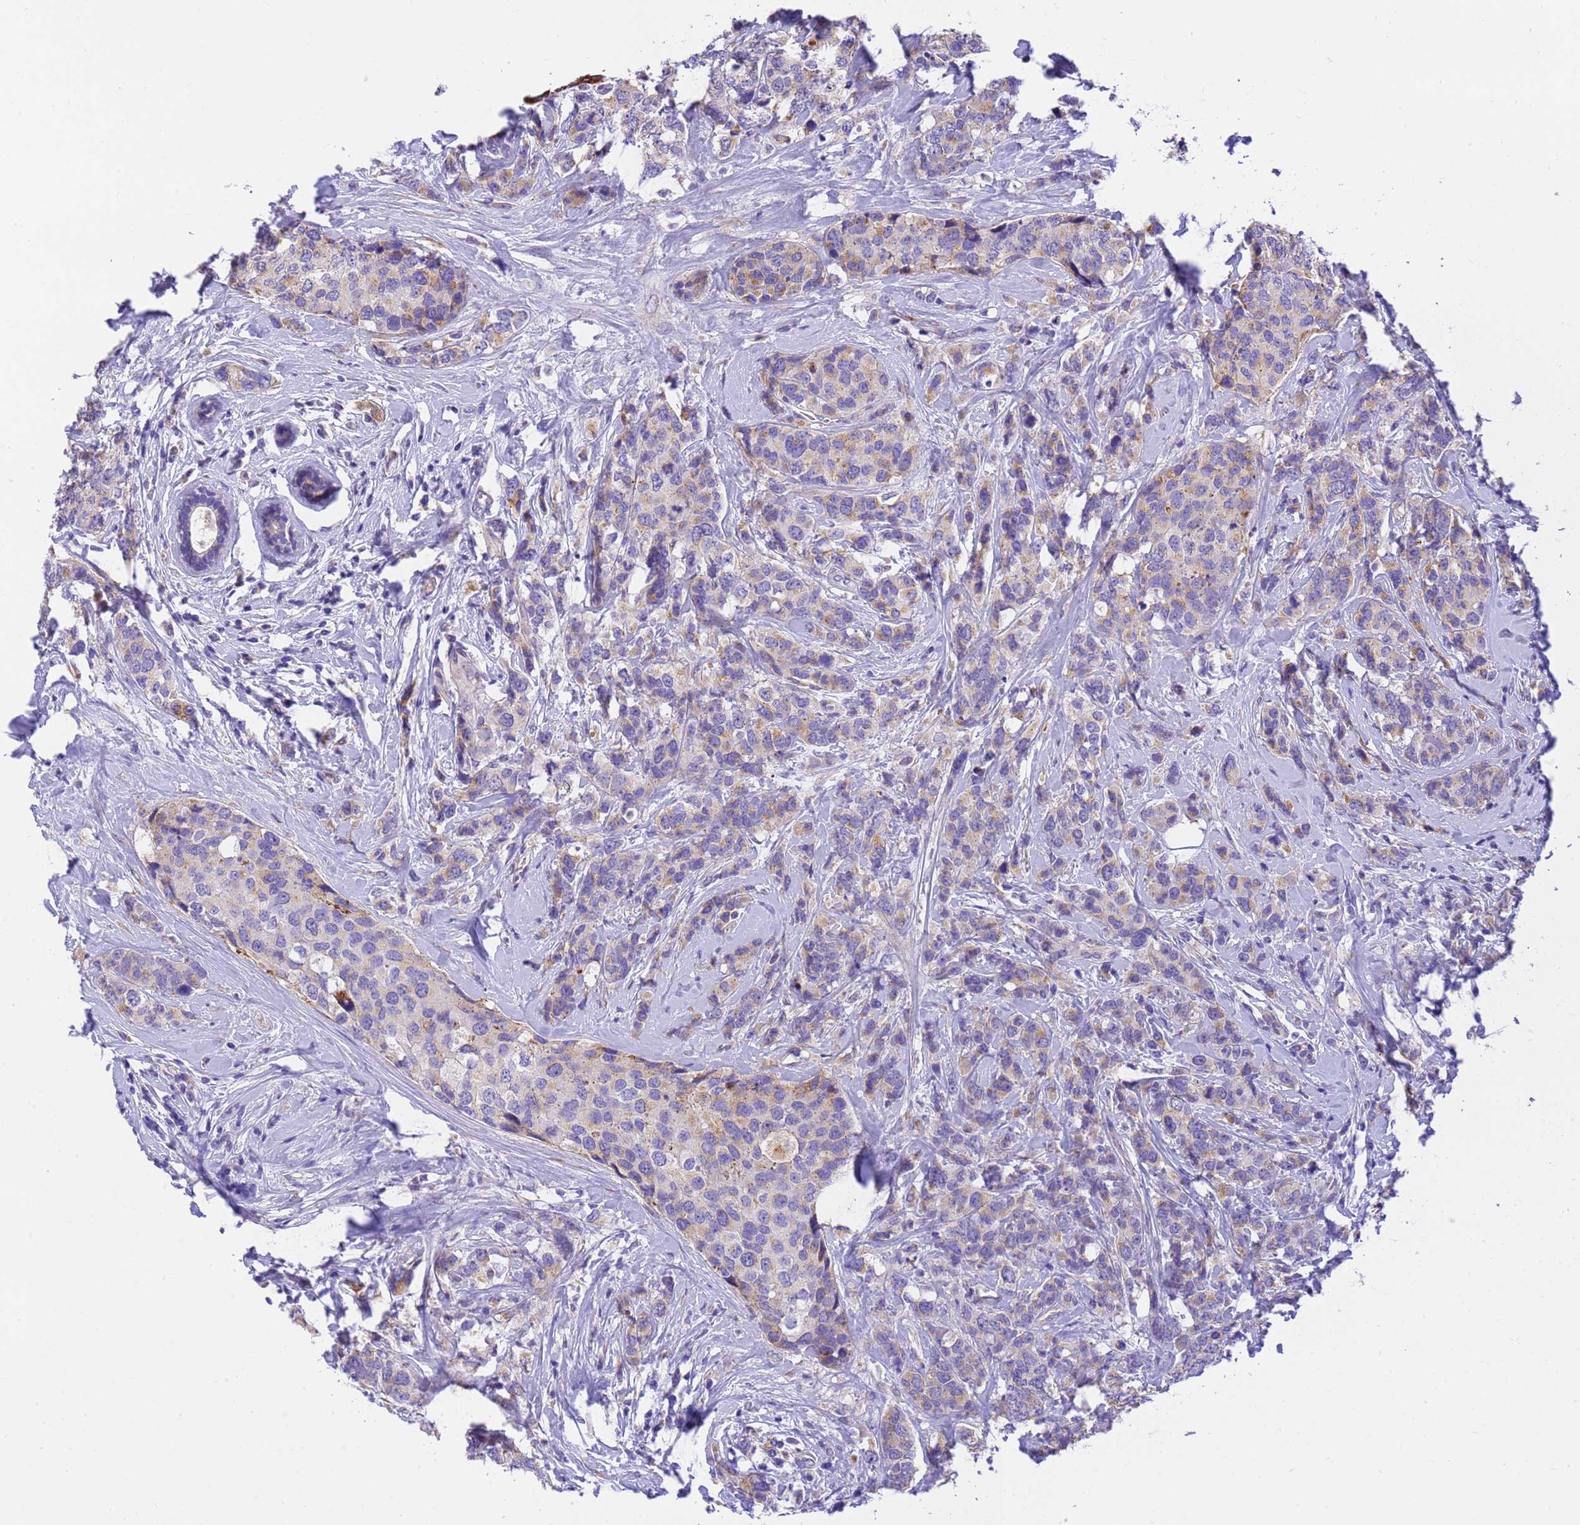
{"staining": {"intensity": "weak", "quantity": "25%-75%", "location": "cytoplasmic/membranous"}, "tissue": "breast cancer", "cell_type": "Tumor cells", "image_type": "cancer", "snomed": [{"axis": "morphology", "description": "Lobular carcinoma"}, {"axis": "topography", "description": "Breast"}], "caption": "Tumor cells exhibit weak cytoplasmic/membranous expression in about 25%-75% of cells in breast cancer (lobular carcinoma). (DAB (3,3'-diaminobenzidine) IHC, brown staining for protein, blue staining for nuclei).", "gene": "RHBDD3", "patient": {"sex": "female", "age": 59}}